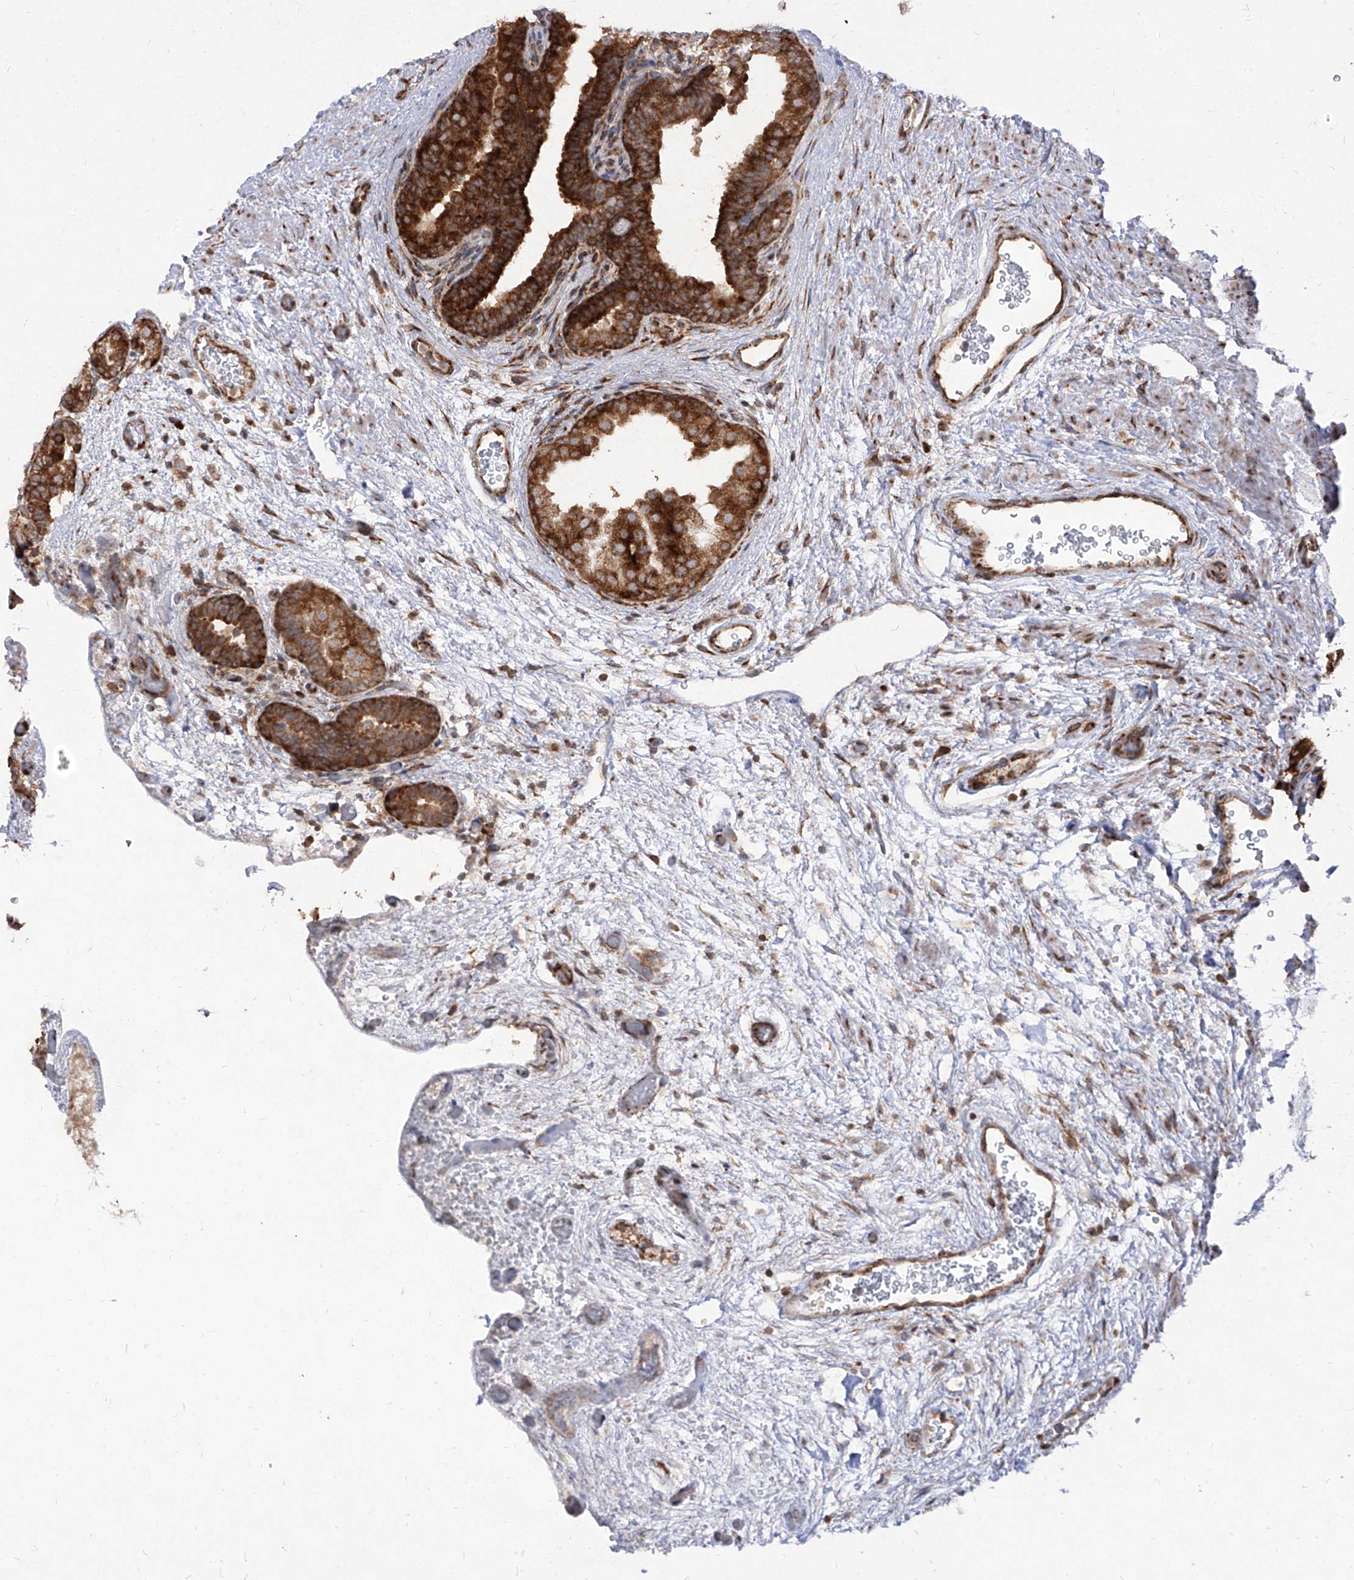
{"staining": {"intensity": "strong", "quantity": ">75%", "location": "cytoplasmic/membranous"}, "tissue": "prostate", "cell_type": "Glandular cells", "image_type": "normal", "snomed": [{"axis": "morphology", "description": "Normal tissue, NOS"}, {"axis": "topography", "description": "Prostate"}], "caption": "High-magnification brightfield microscopy of unremarkable prostate stained with DAB (3,3'-diaminobenzidine) (brown) and counterstained with hematoxylin (blue). glandular cells exhibit strong cytoplasmic/membranous expression is present in about>75% of cells.", "gene": "RPS25", "patient": {"sex": "male", "age": 48}}